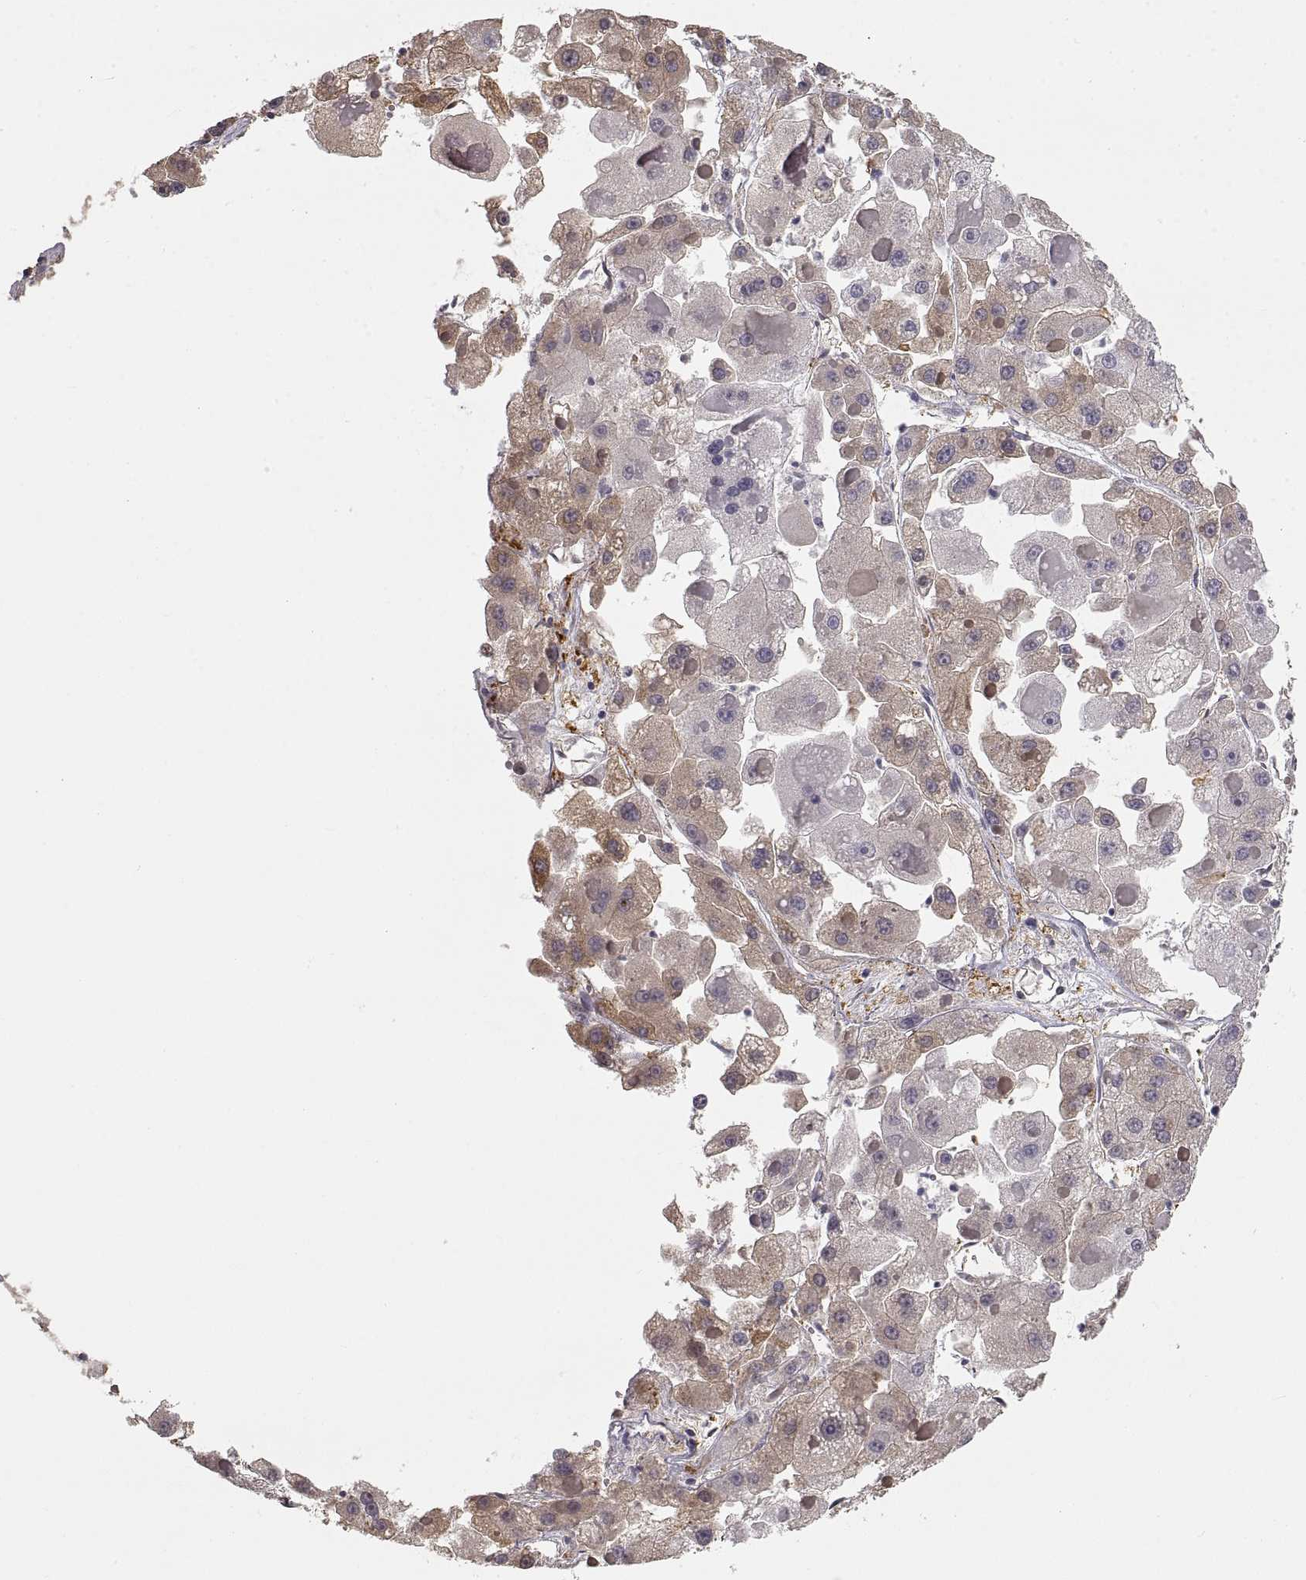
{"staining": {"intensity": "moderate", "quantity": "<25%", "location": "cytoplasmic/membranous"}, "tissue": "liver cancer", "cell_type": "Tumor cells", "image_type": "cancer", "snomed": [{"axis": "morphology", "description": "Carcinoma, Hepatocellular, NOS"}, {"axis": "topography", "description": "Liver"}], "caption": "Immunohistochemical staining of hepatocellular carcinoma (liver) exhibits moderate cytoplasmic/membranous protein expression in about <25% of tumor cells.", "gene": "HSP90AB1", "patient": {"sex": "female", "age": 73}}